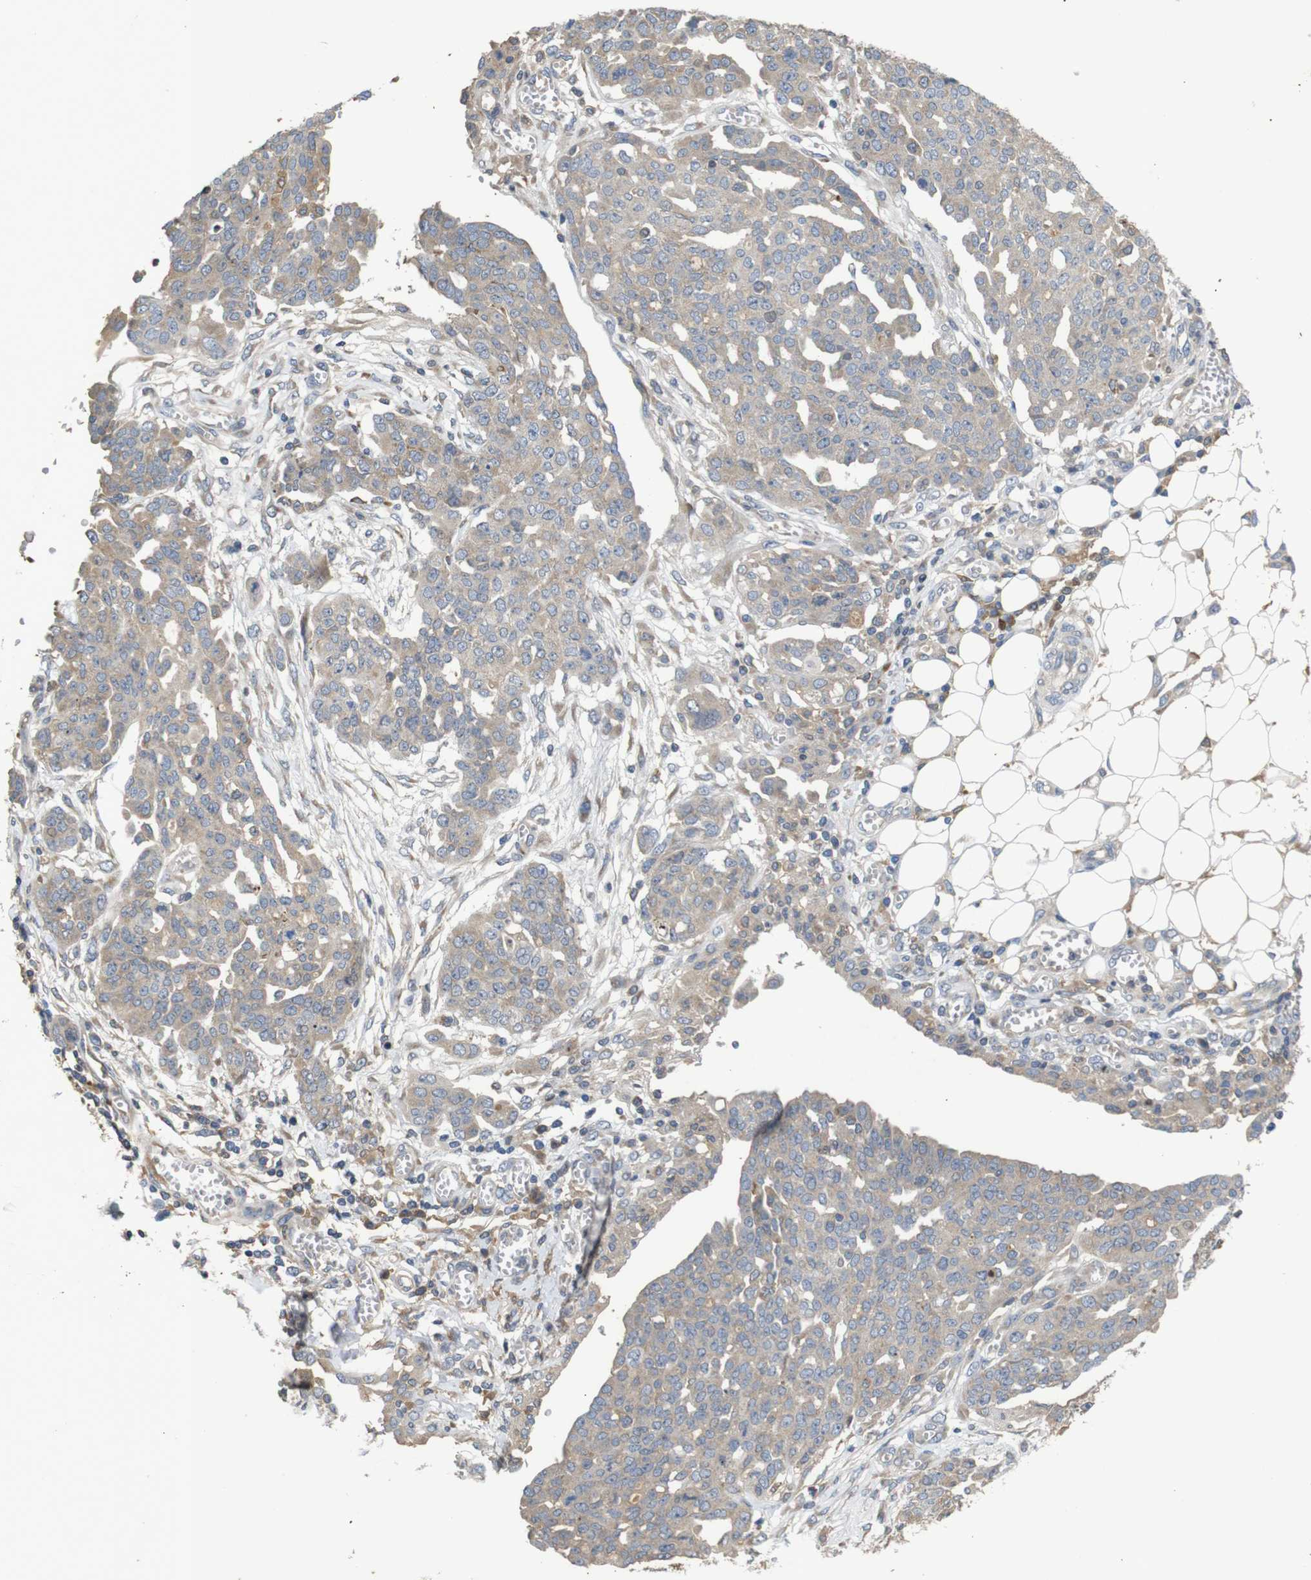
{"staining": {"intensity": "weak", "quantity": "25%-75%", "location": "cytoplasmic/membranous"}, "tissue": "ovarian cancer", "cell_type": "Tumor cells", "image_type": "cancer", "snomed": [{"axis": "morphology", "description": "Cystadenocarcinoma, serous, NOS"}, {"axis": "topography", "description": "Soft tissue"}, {"axis": "topography", "description": "Ovary"}], "caption": "Brown immunohistochemical staining in ovarian cancer (serous cystadenocarcinoma) shows weak cytoplasmic/membranous positivity in about 25%-75% of tumor cells.", "gene": "PTPN1", "patient": {"sex": "female", "age": 57}}